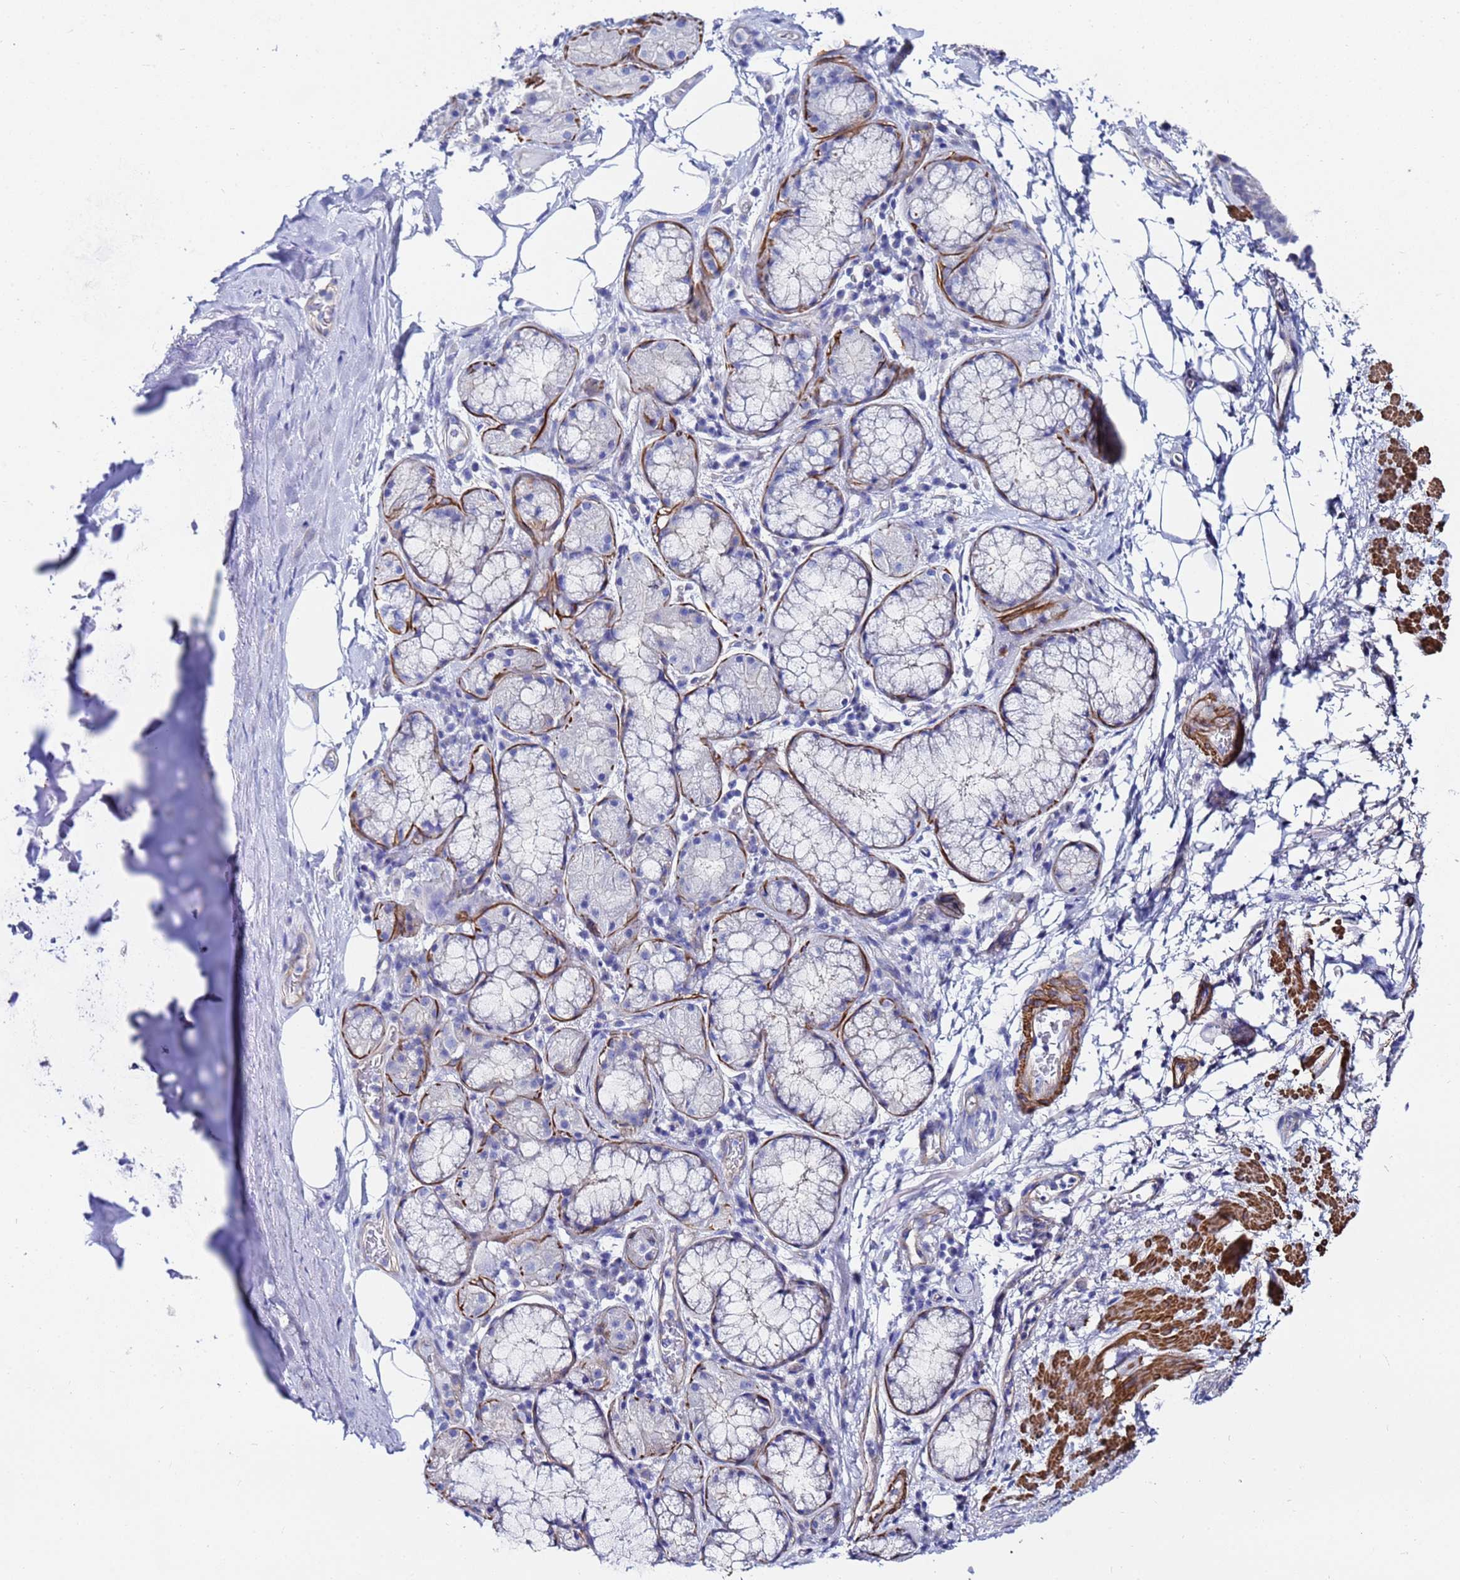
{"staining": {"intensity": "negative", "quantity": "none", "location": "none"}, "tissue": "adipose tissue", "cell_type": "Adipocytes", "image_type": "normal", "snomed": [{"axis": "morphology", "description": "Normal tissue, NOS"}, {"axis": "topography", "description": "Lymph node"}, {"axis": "topography", "description": "Cartilage tissue"}, {"axis": "topography", "description": "Bronchus"}], "caption": "DAB immunohistochemical staining of normal adipose tissue demonstrates no significant staining in adipocytes.", "gene": "RAB39A", "patient": {"sex": "male", "age": 63}}